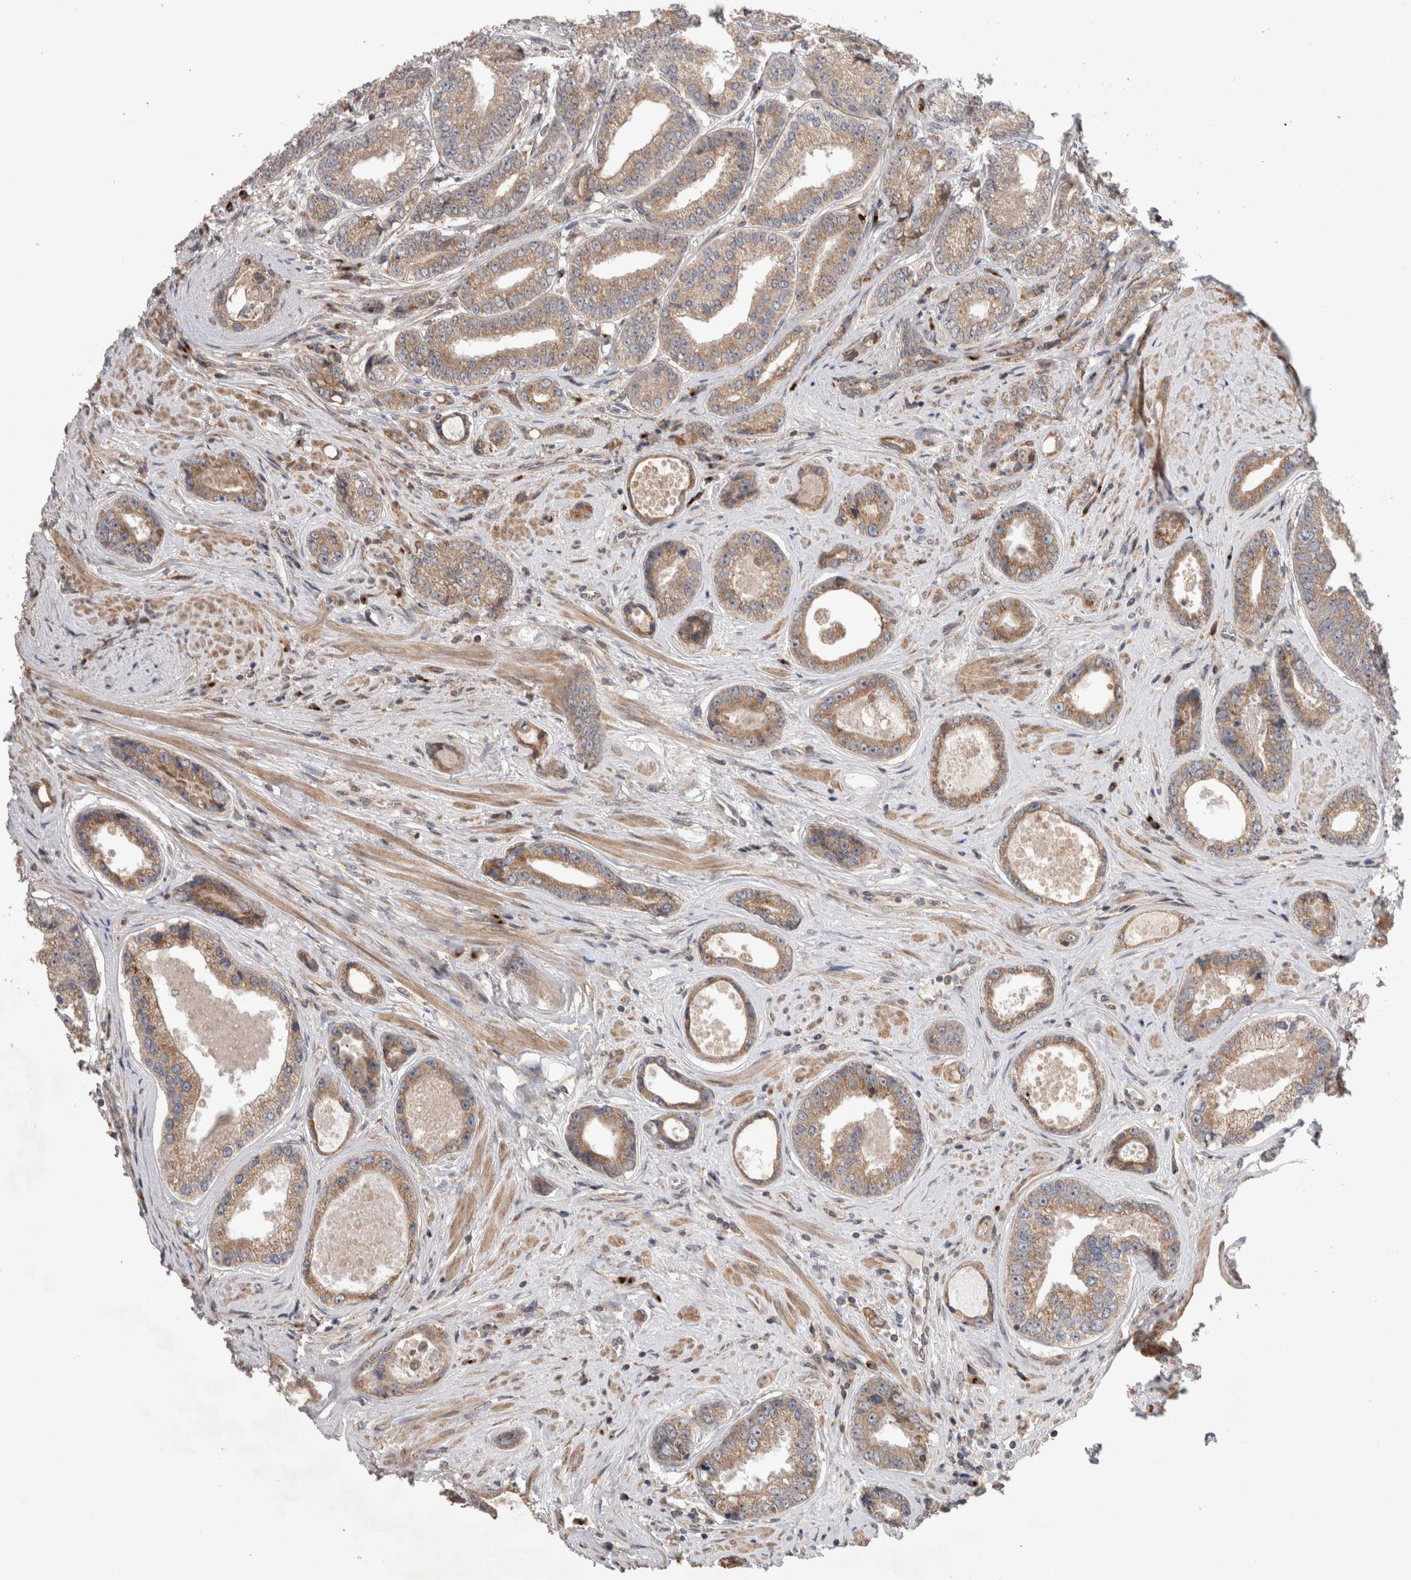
{"staining": {"intensity": "moderate", "quantity": ">75%", "location": "cytoplasmic/membranous"}, "tissue": "prostate cancer", "cell_type": "Tumor cells", "image_type": "cancer", "snomed": [{"axis": "morphology", "description": "Adenocarcinoma, High grade"}, {"axis": "topography", "description": "Prostate"}], "caption": "This is an image of immunohistochemistry (IHC) staining of prostate cancer, which shows moderate expression in the cytoplasmic/membranous of tumor cells.", "gene": "TRIM5", "patient": {"sex": "male", "age": 61}}